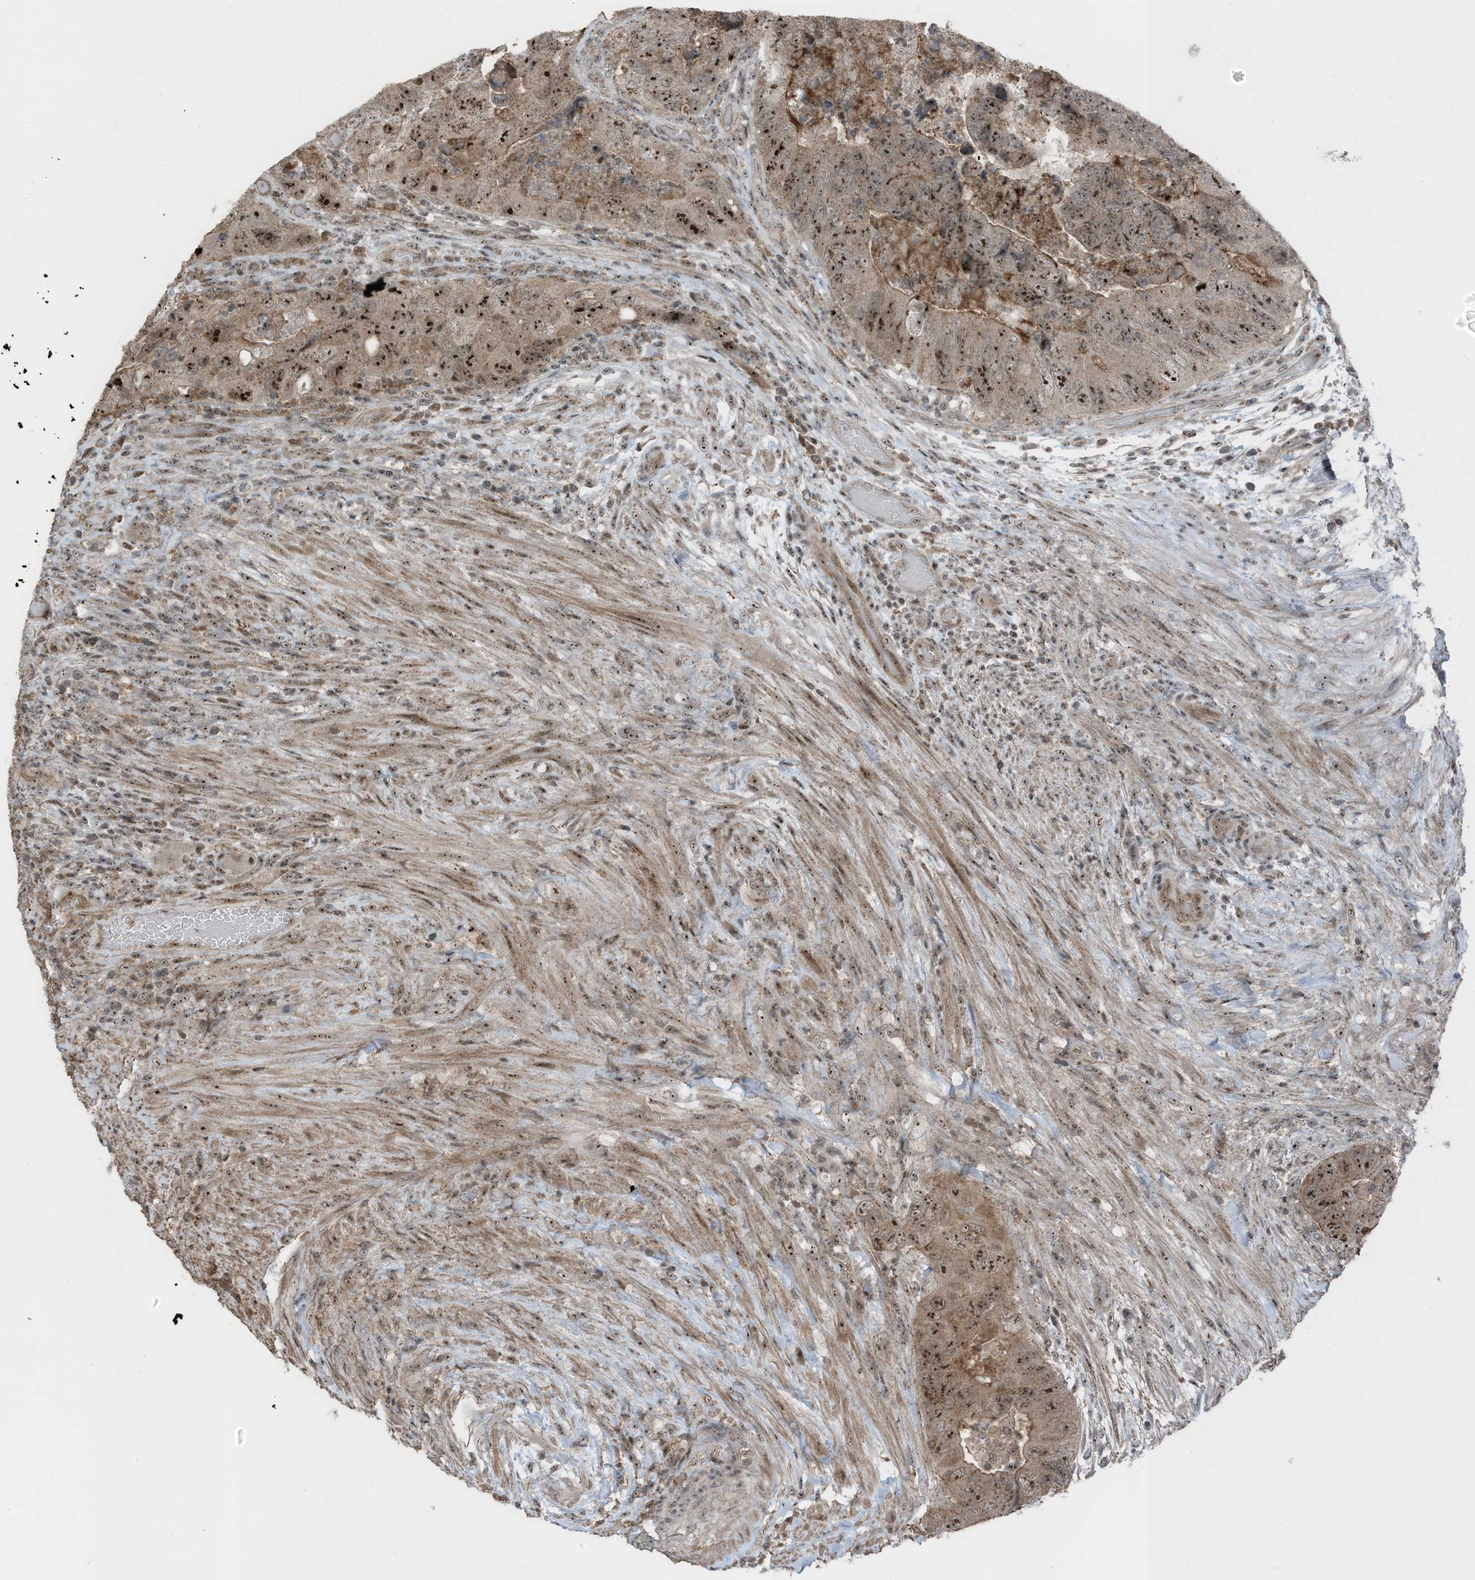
{"staining": {"intensity": "moderate", "quantity": ">75%", "location": "cytoplasmic/membranous,nuclear"}, "tissue": "colorectal cancer", "cell_type": "Tumor cells", "image_type": "cancer", "snomed": [{"axis": "morphology", "description": "Adenocarcinoma, NOS"}, {"axis": "topography", "description": "Rectum"}], "caption": "Immunohistochemistry (DAB) staining of human adenocarcinoma (colorectal) exhibits moderate cytoplasmic/membranous and nuclear protein staining in approximately >75% of tumor cells.", "gene": "UTP3", "patient": {"sex": "male", "age": 63}}